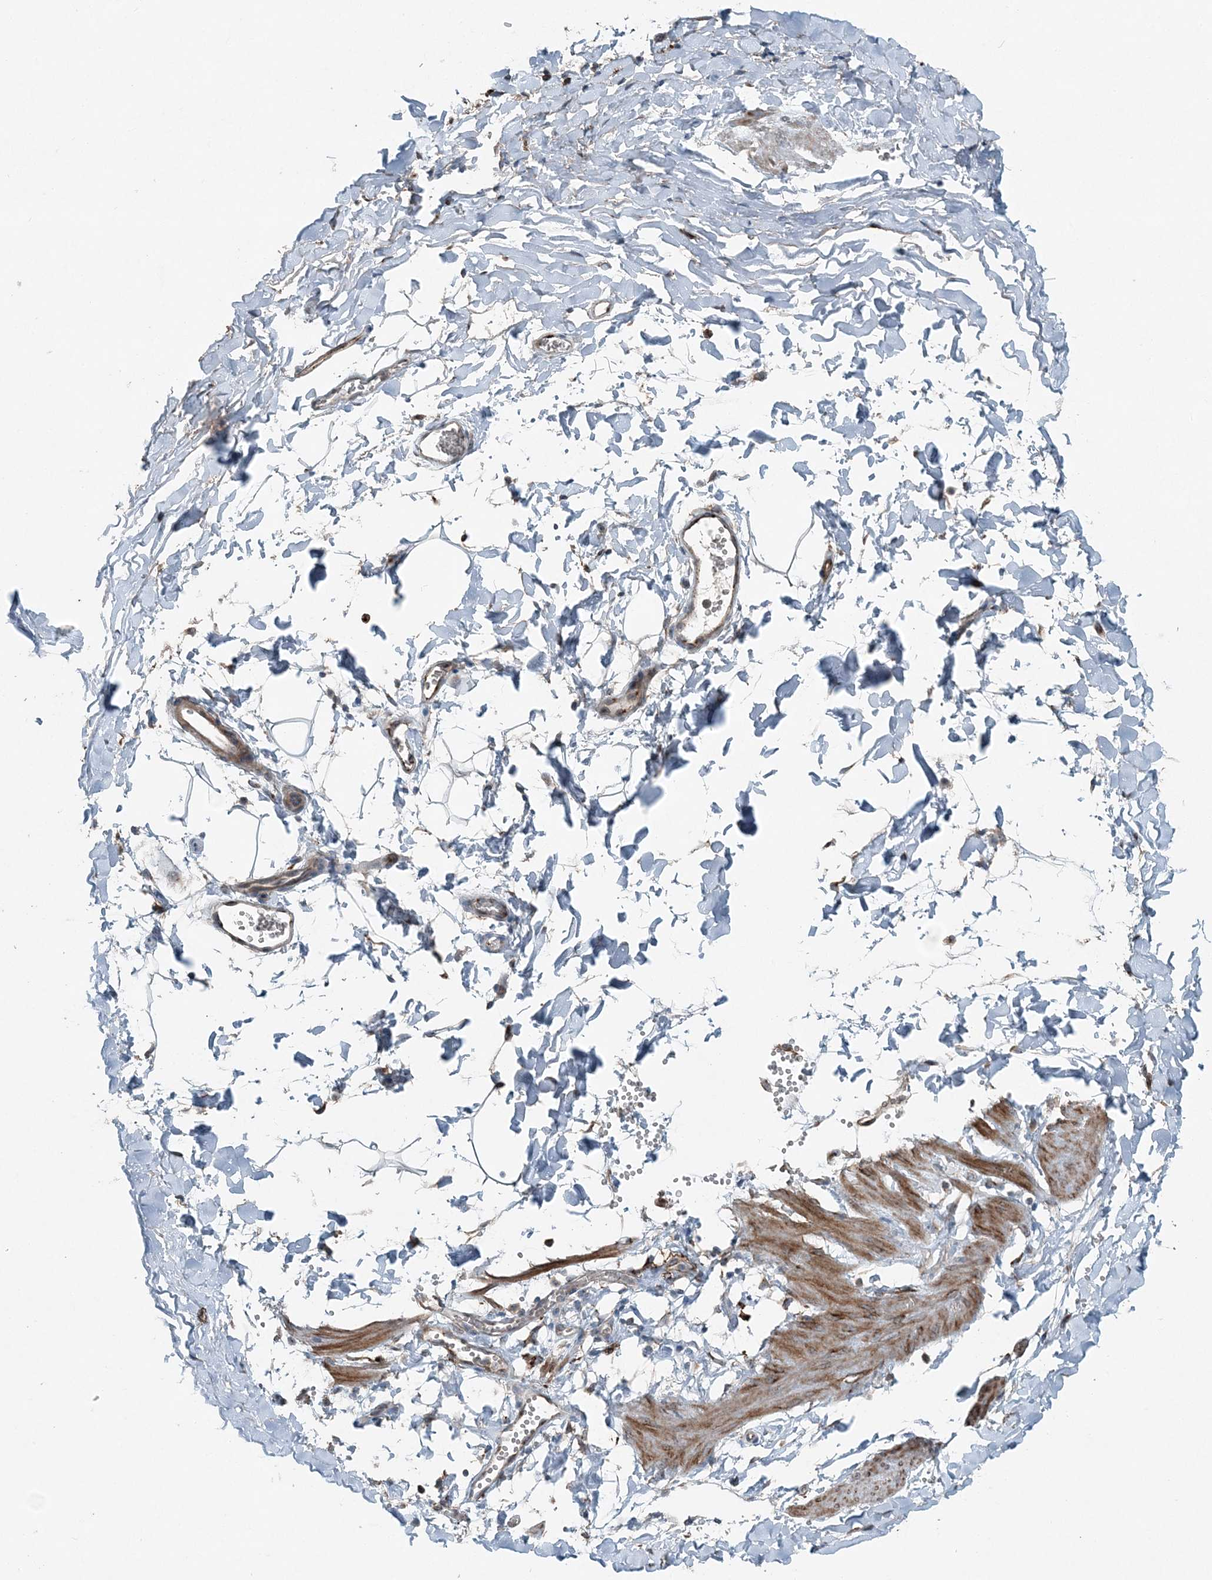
{"staining": {"intensity": "moderate", "quantity": "25%-75%", "location": "cytoplasmic/membranous"}, "tissue": "adipose tissue", "cell_type": "Adipocytes", "image_type": "normal", "snomed": [{"axis": "morphology", "description": "Normal tissue, NOS"}, {"axis": "topography", "description": "Gallbladder"}, {"axis": "topography", "description": "Peripheral nerve tissue"}], "caption": "Adipose tissue stained for a protein demonstrates moderate cytoplasmic/membranous positivity in adipocytes. (Brightfield microscopy of DAB IHC at high magnification).", "gene": "KY", "patient": {"sex": "male", "age": 38}}